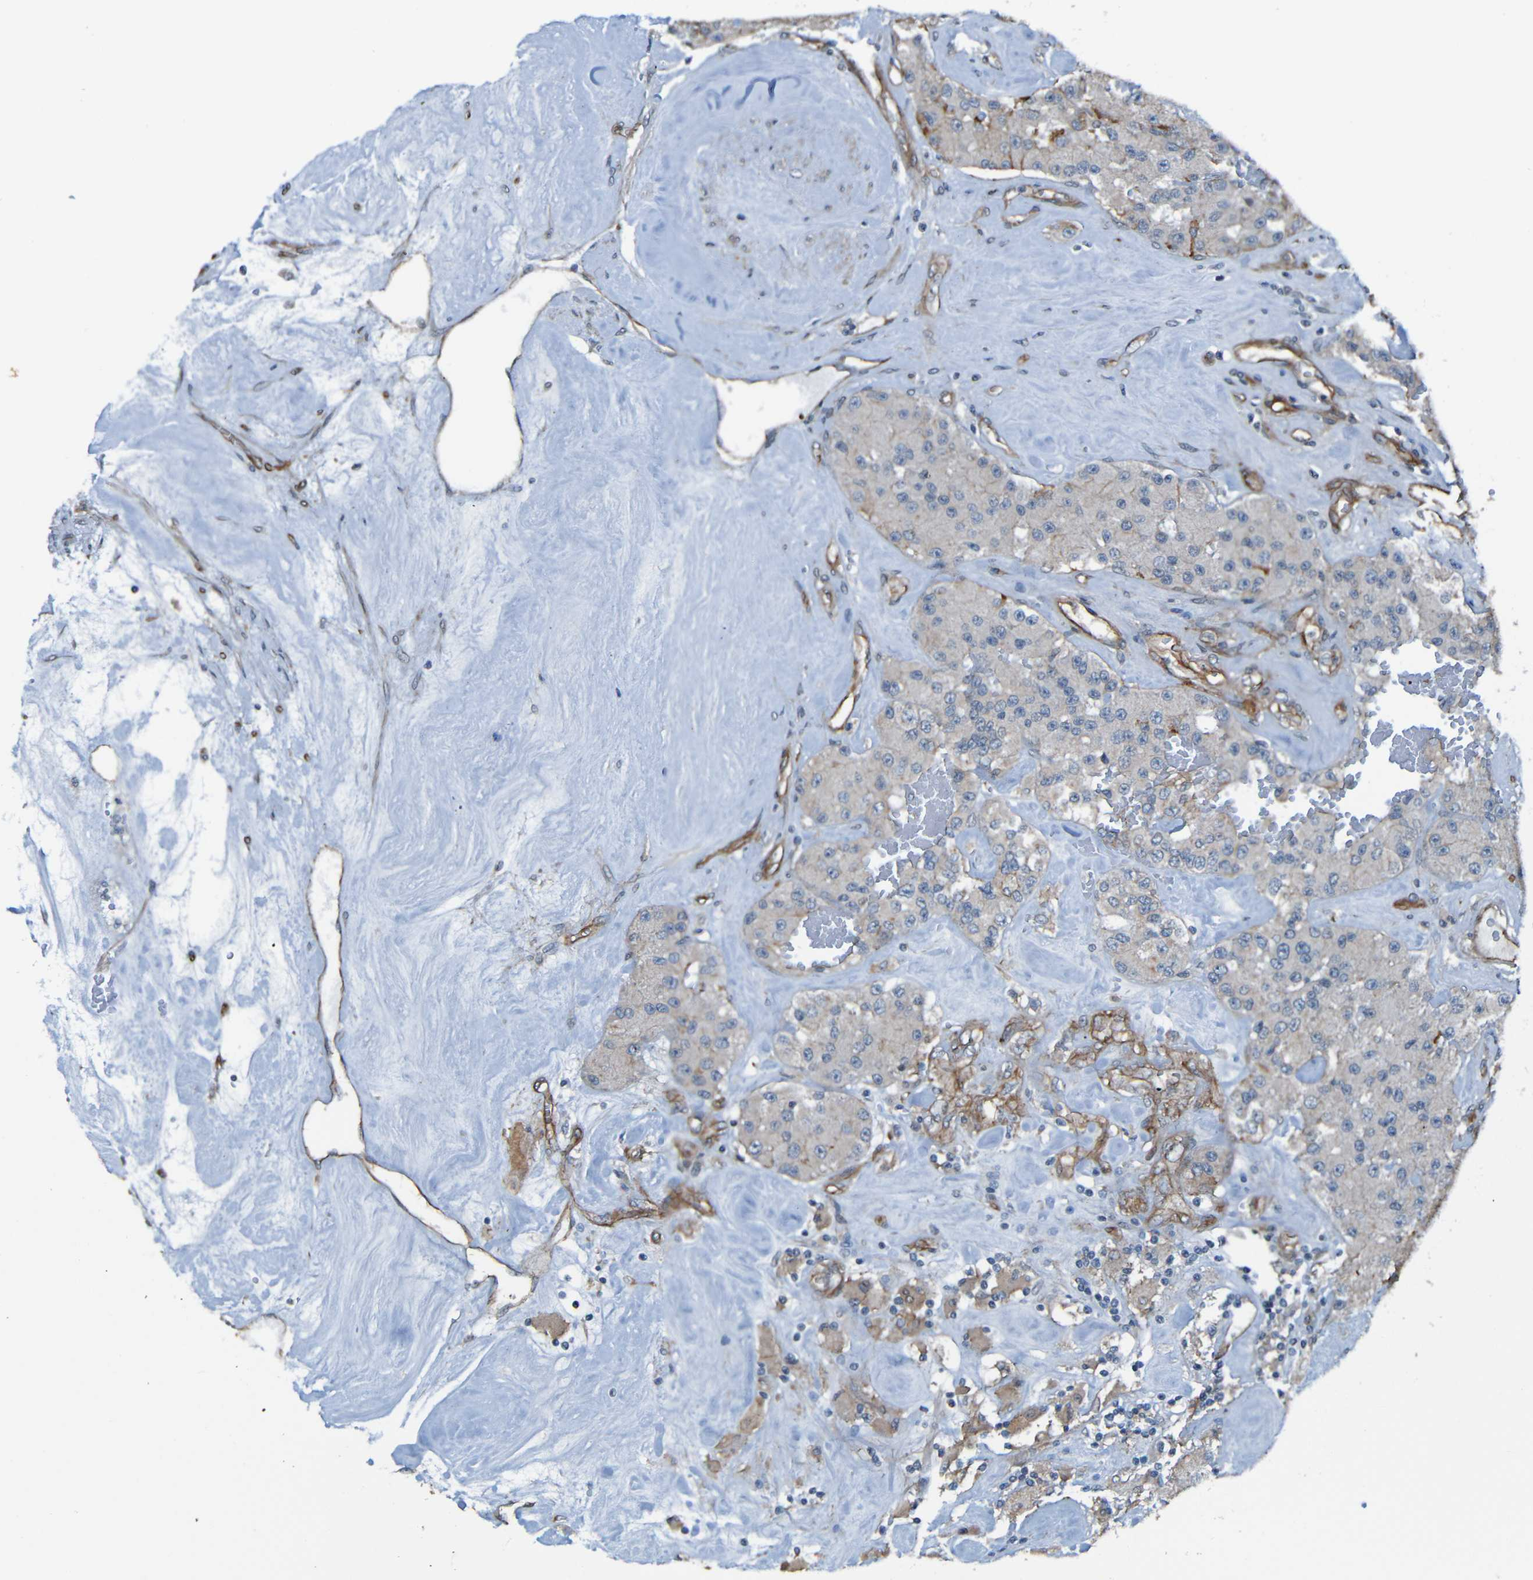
{"staining": {"intensity": "weak", "quantity": "<25%", "location": "cytoplasmic/membranous"}, "tissue": "carcinoid", "cell_type": "Tumor cells", "image_type": "cancer", "snomed": [{"axis": "morphology", "description": "Carcinoid, malignant, NOS"}, {"axis": "topography", "description": "Pancreas"}], "caption": "A histopathology image of malignant carcinoid stained for a protein reveals no brown staining in tumor cells. (DAB (3,3'-diaminobenzidine) immunohistochemistry (IHC) visualized using brightfield microscopy, high magnification).", "gene": "LGR5", "patient": {"sex": "male", "age": 41}}